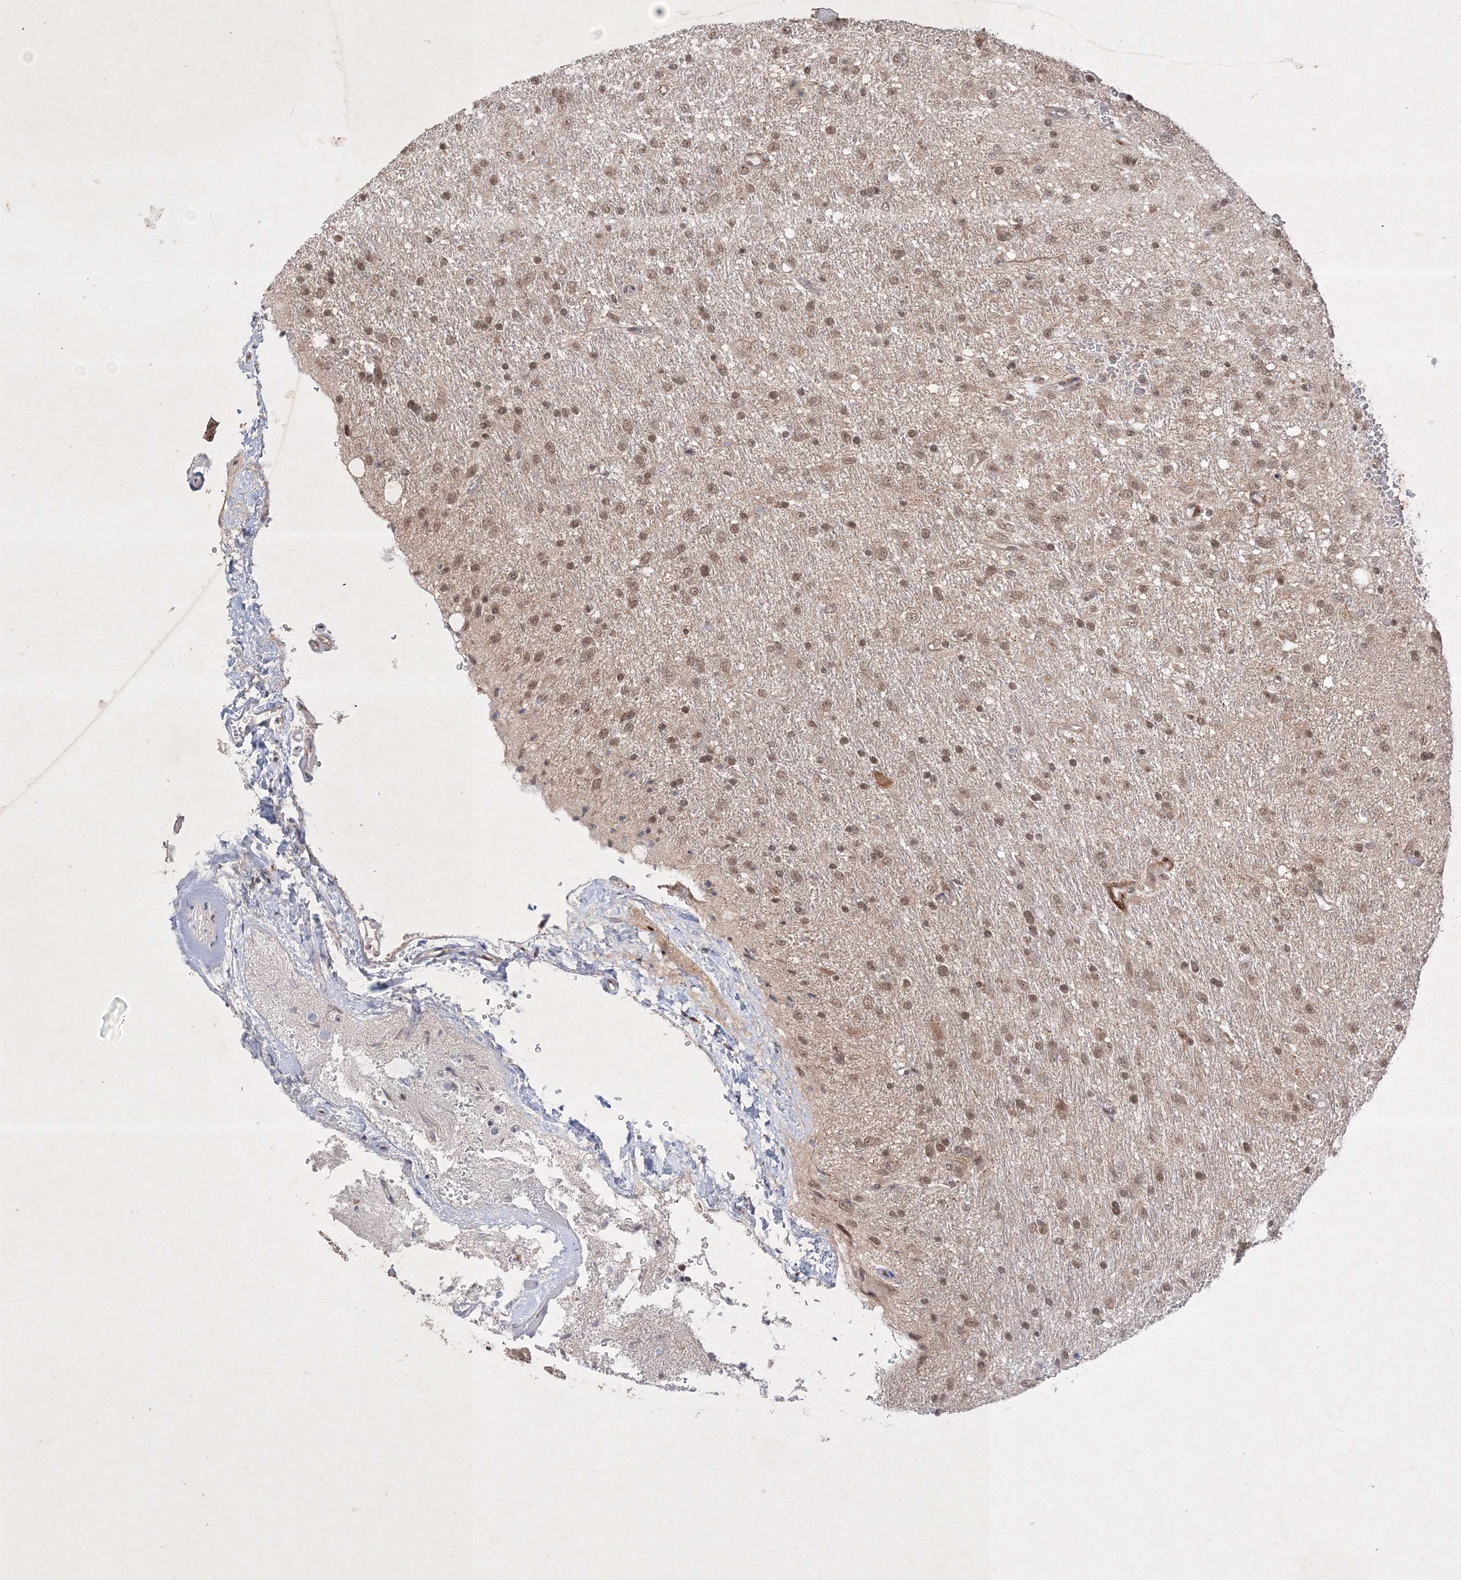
{"staining": {"intensity": "weak", "quantity": ">75%", "location": "nuclear"}, "tissue": "glioma", "cell_type": "Tumor cells", "image_type": "cancer", "snomed": [{"axis": "morphology", "description": "Glioma, malignant, Low grade"}, {"axis": "topography", "description": "Brain"}], "caption": "Immunohistochemistry image of neoplastic tissue: human glioma stained using immunohistochemistry (IHC) shows low levels of weak protein expression localized specifically in the nuclear of tumor cells, appearing as a nuclear brown color.", "gene": "TAB1", "patient": {"sex": "male", "age": 77}}